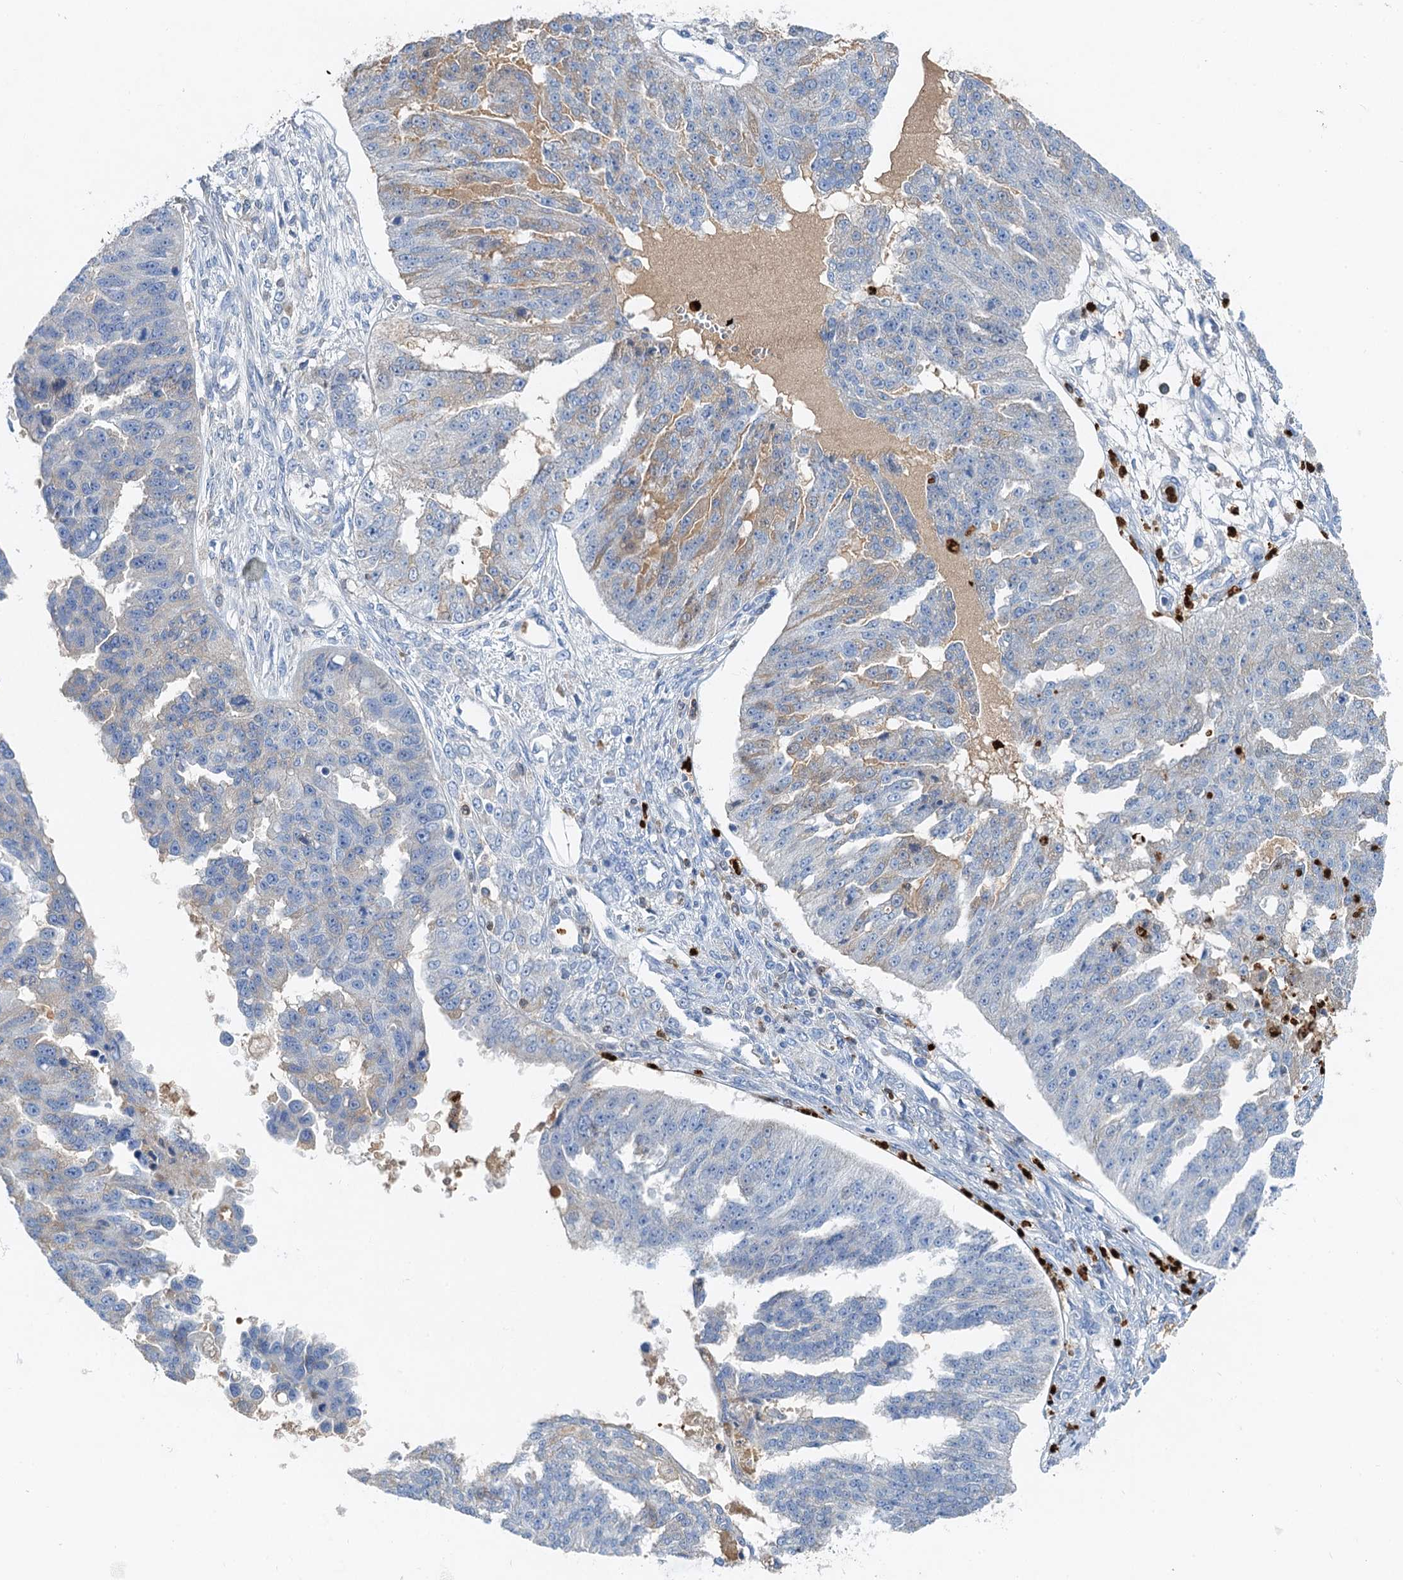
{"staining": {"intensity": "weak", "quantity": "<25%", "location": "cytoplasmic/membranous"}, "tissue": "ovarian cancer", "cell_type": "Tumor cells", "image_type": "cancer", "snomed": [{"axis": "morphology", "description": "Cystadenocarcinoma, serous, NOS"}, {"axis": "topography", "description": "Ovary"}], "caption": "Immunohistochemistry micrograph of human ovarian cancer stained for a protein (brown), which reveals no expression in tumor cells.", "gene": "OTOA", "patient": {"sex": "female", "age": 58}}